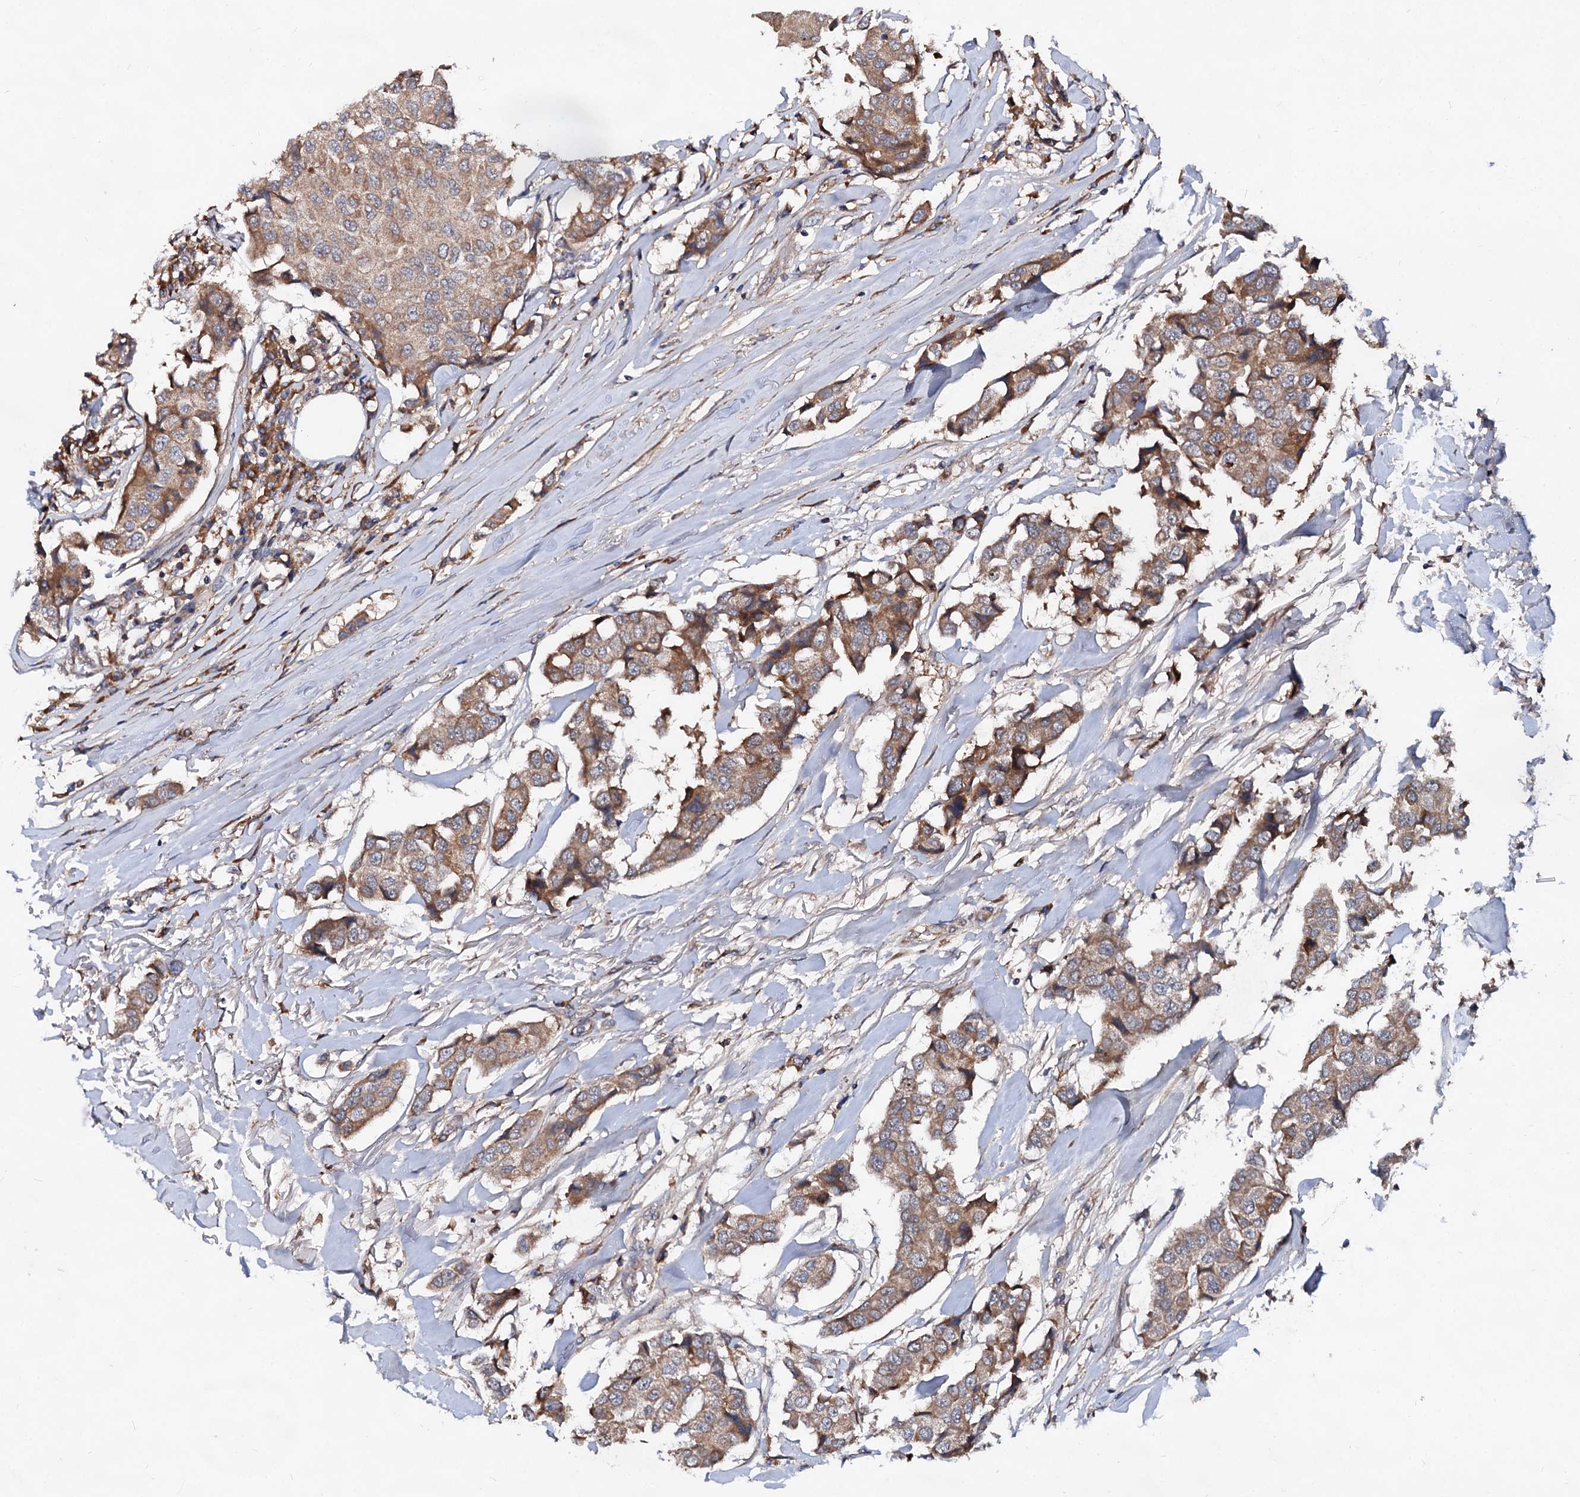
{"staining": {"intensity": "moderate", "quantity": "25%-75%", "location": "cytoplasmic/membranous"}, "tissue": "breast cancer", "cell_type": "Tumor cells", "image_type": "cancer", "snomed": [{"axis": "morphology", "description": "Duct carcinoma"}, {"axis": "topography", "description": "Breast"}], "caption": "DAB immunohistochemical staining of breast intraductal carcinoma demonstrates moderate cytoplasmic/membranous protein positivity in about 25%-75% of tumor cells.", "gene": "TEX9", "patient": {"sex": "female", "age": 80}}